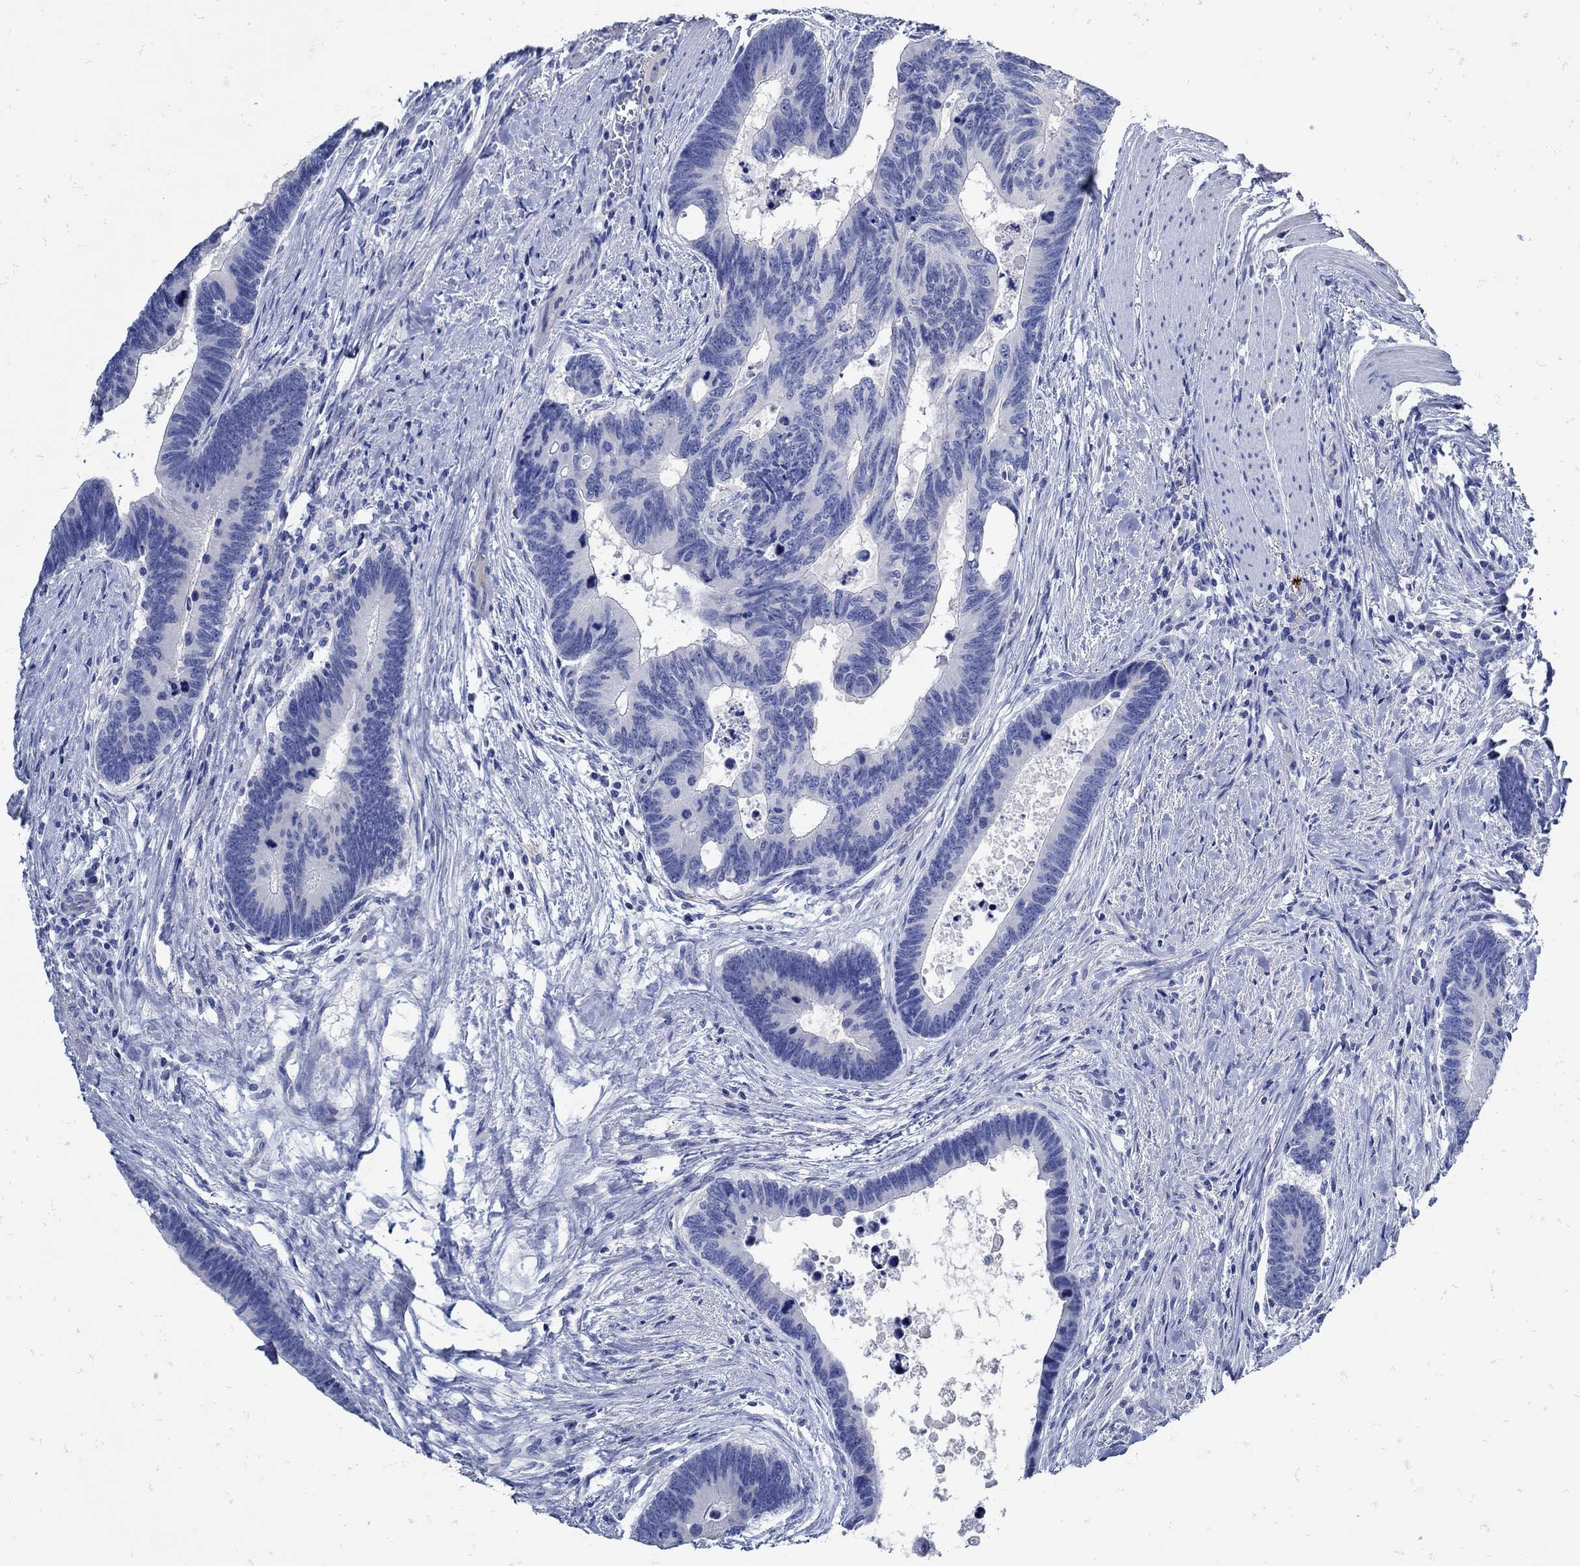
{"staining": {"intensity": "negative", "quantity": "none", "location": "none"}, "tissue": "colorectal cancer", "cell_type": "Tumor cells", "image_type": "cancer", "snomed": [{"axis": "morphology", "description": "Adenocarcinoma, NOS"}, {"axis": "topography", "description": "Colon"}], "caption": "A photomicrograph of human colorectal cancer (adenocarcinoma) is negative for staining in tumor cells. (DAB (3,3'-diaminobenzidine) immunohistochemistry (IHC) visualized using brightfield microscopy, high magnification).", "gene": "NOS1", "patient": {"sex": "female", "age": 77}}